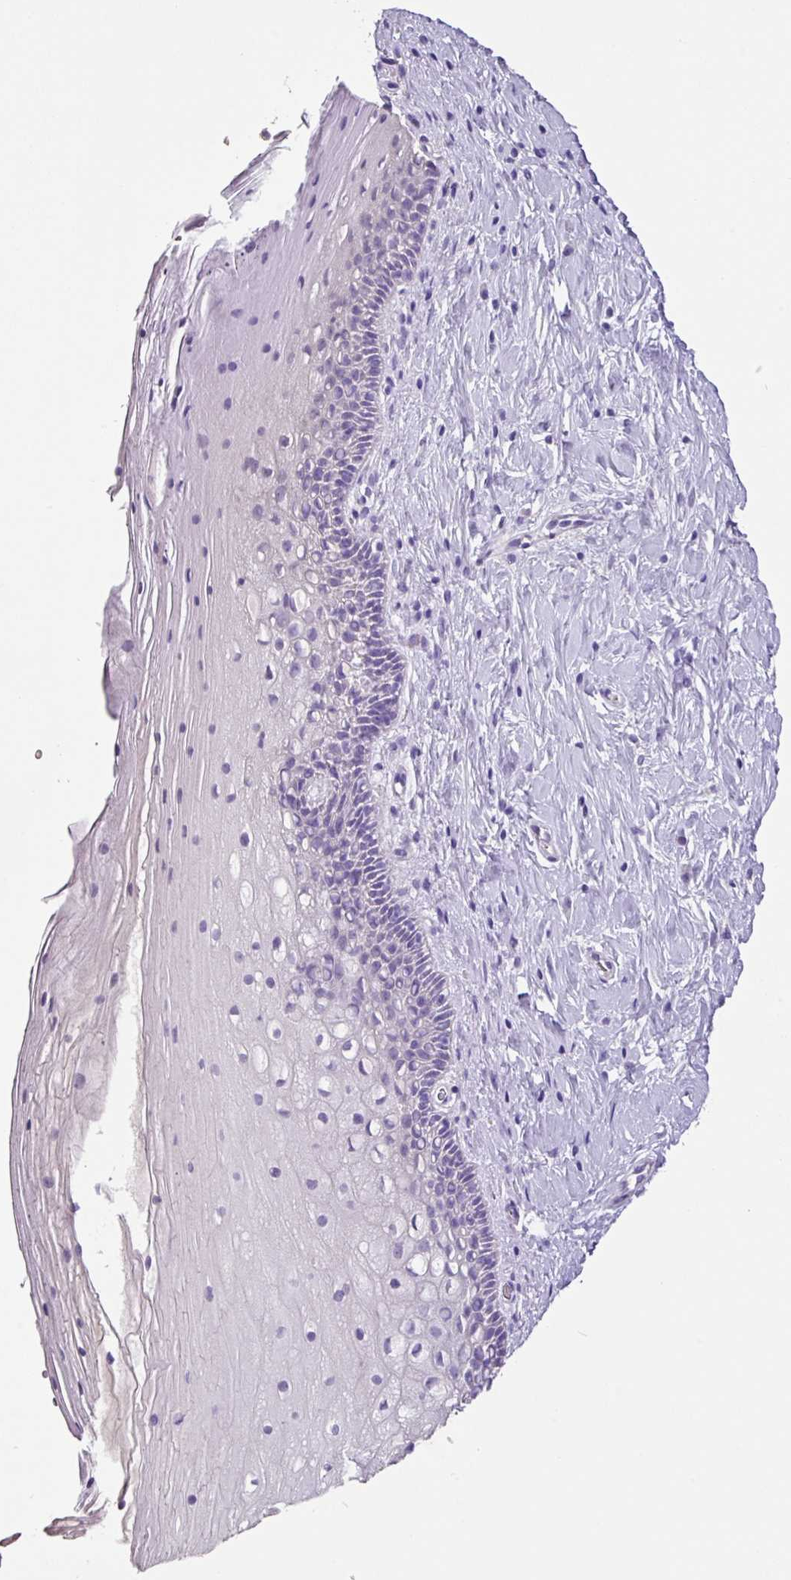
{"staining": {"intensity": "negative", "quantity": "none", "location": "none"}, "tissue": "cervix", "cell_type": "Glandular cells", "image_type": "normal", "snomed": [{"axis": "morphology", "description": "Normal tissue, NOS"}, {"axis": "topography", "description": "Cervix"}], "caption": "Glandular cells are negative for brown protein staining in benign cervix. The staining is performed using DAB brown chromogen with nuclei counter-stained in using hematoxylin.", "gene": "ZG16", "patient": {"sex": "female", "age": 36}}